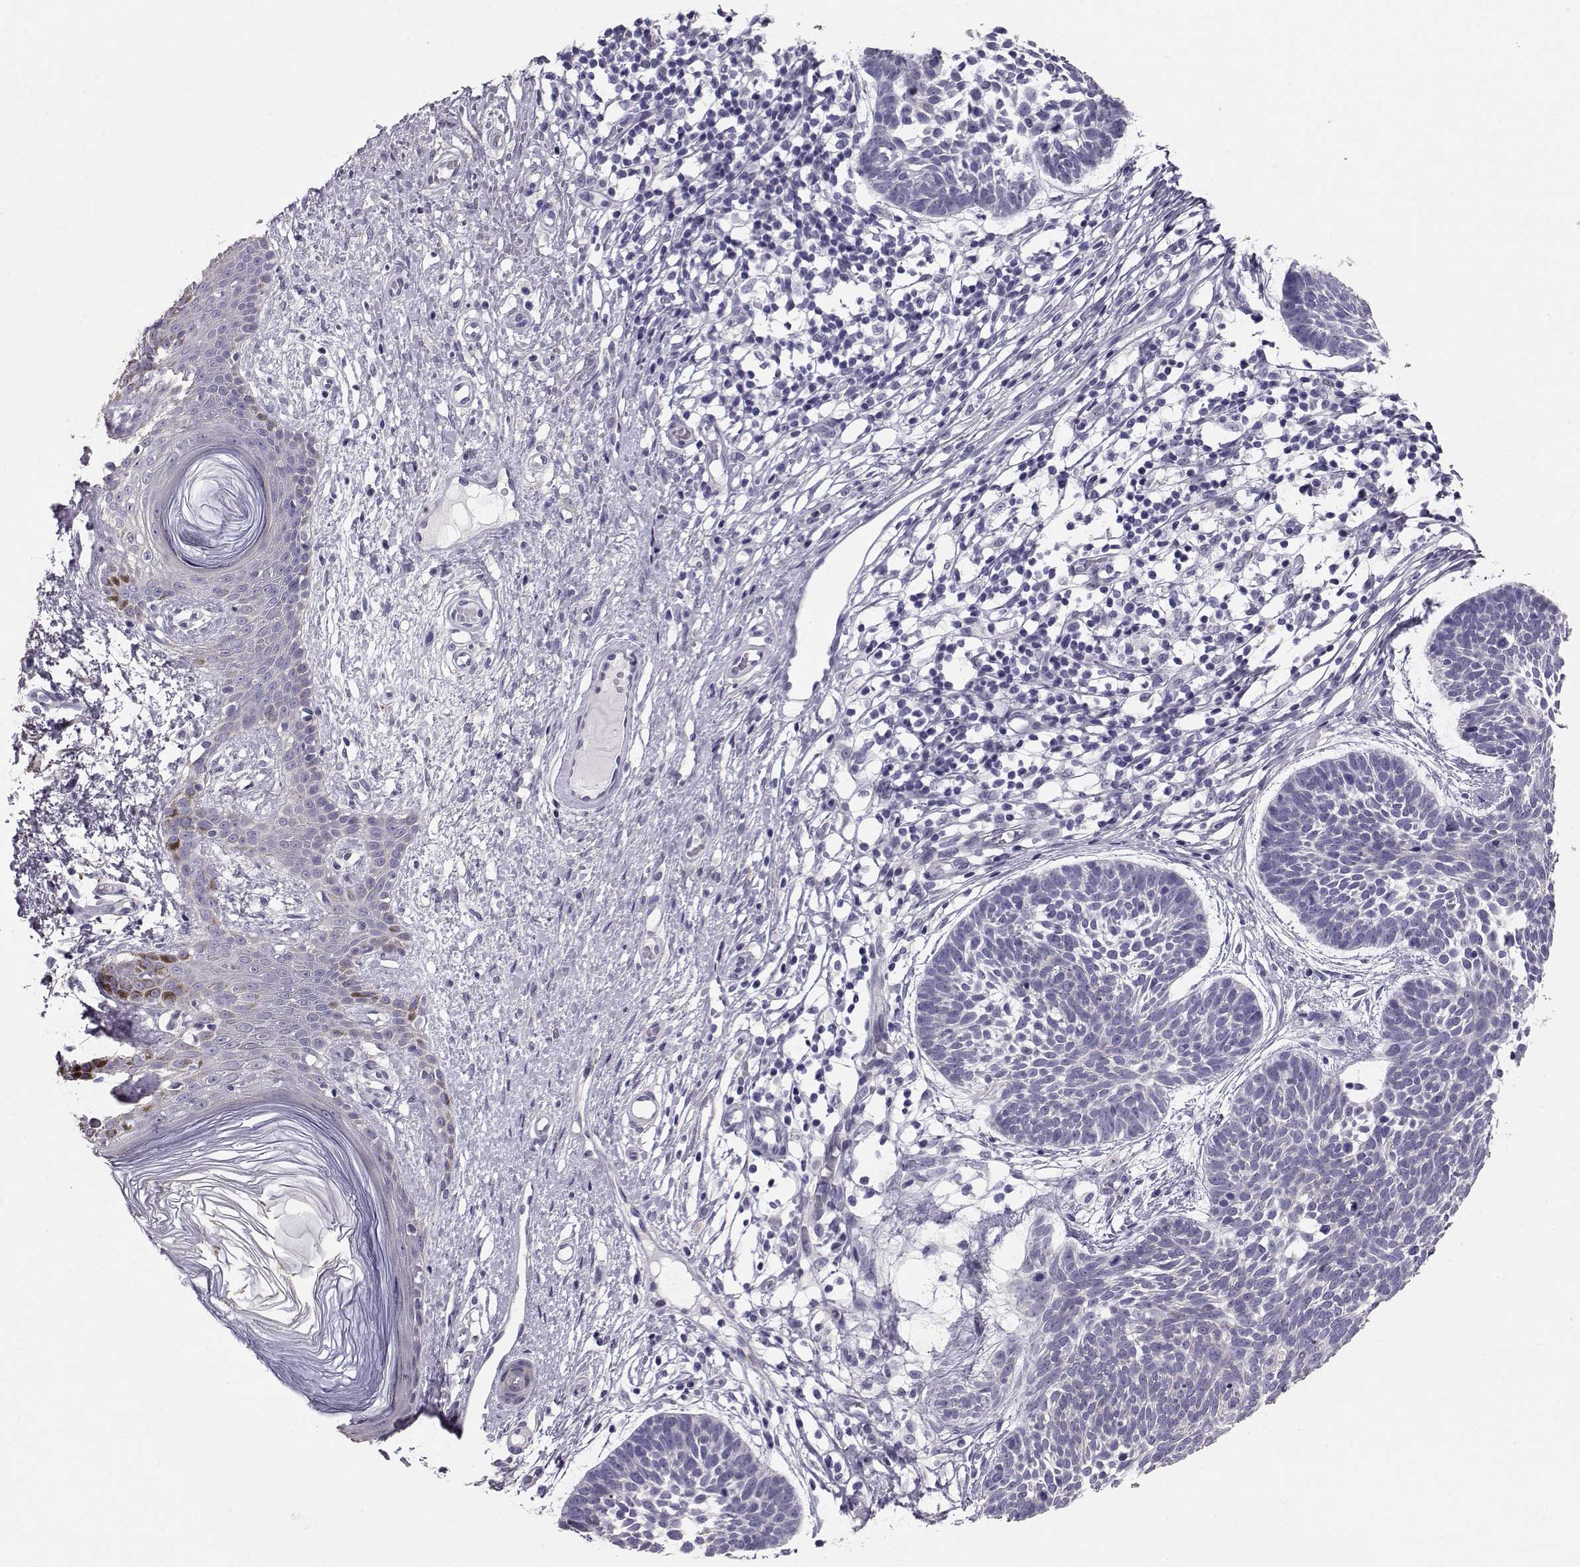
{"staining": {"intensity": "negative", "quantity": "none", "location": "none"}, "tissue": "skin cancer", "cell_type": "Tumor cells", "image_type": "cancer", "snomed": [{"axis": "morphology", "description": "Basal cell carcinoma"}, {"axis": "topography", "description": "Skin"}], "caption": "Tumor cells show no significant protein staining in skin basal cell carcinoma. The staining was performed using DAB to visualize the protein expression in brown, while the nuclei were stained in blue with hematoxylin (Magnification: 20x).", "gene": "RD3", "patient": {"sex": "male", "age": 85}}